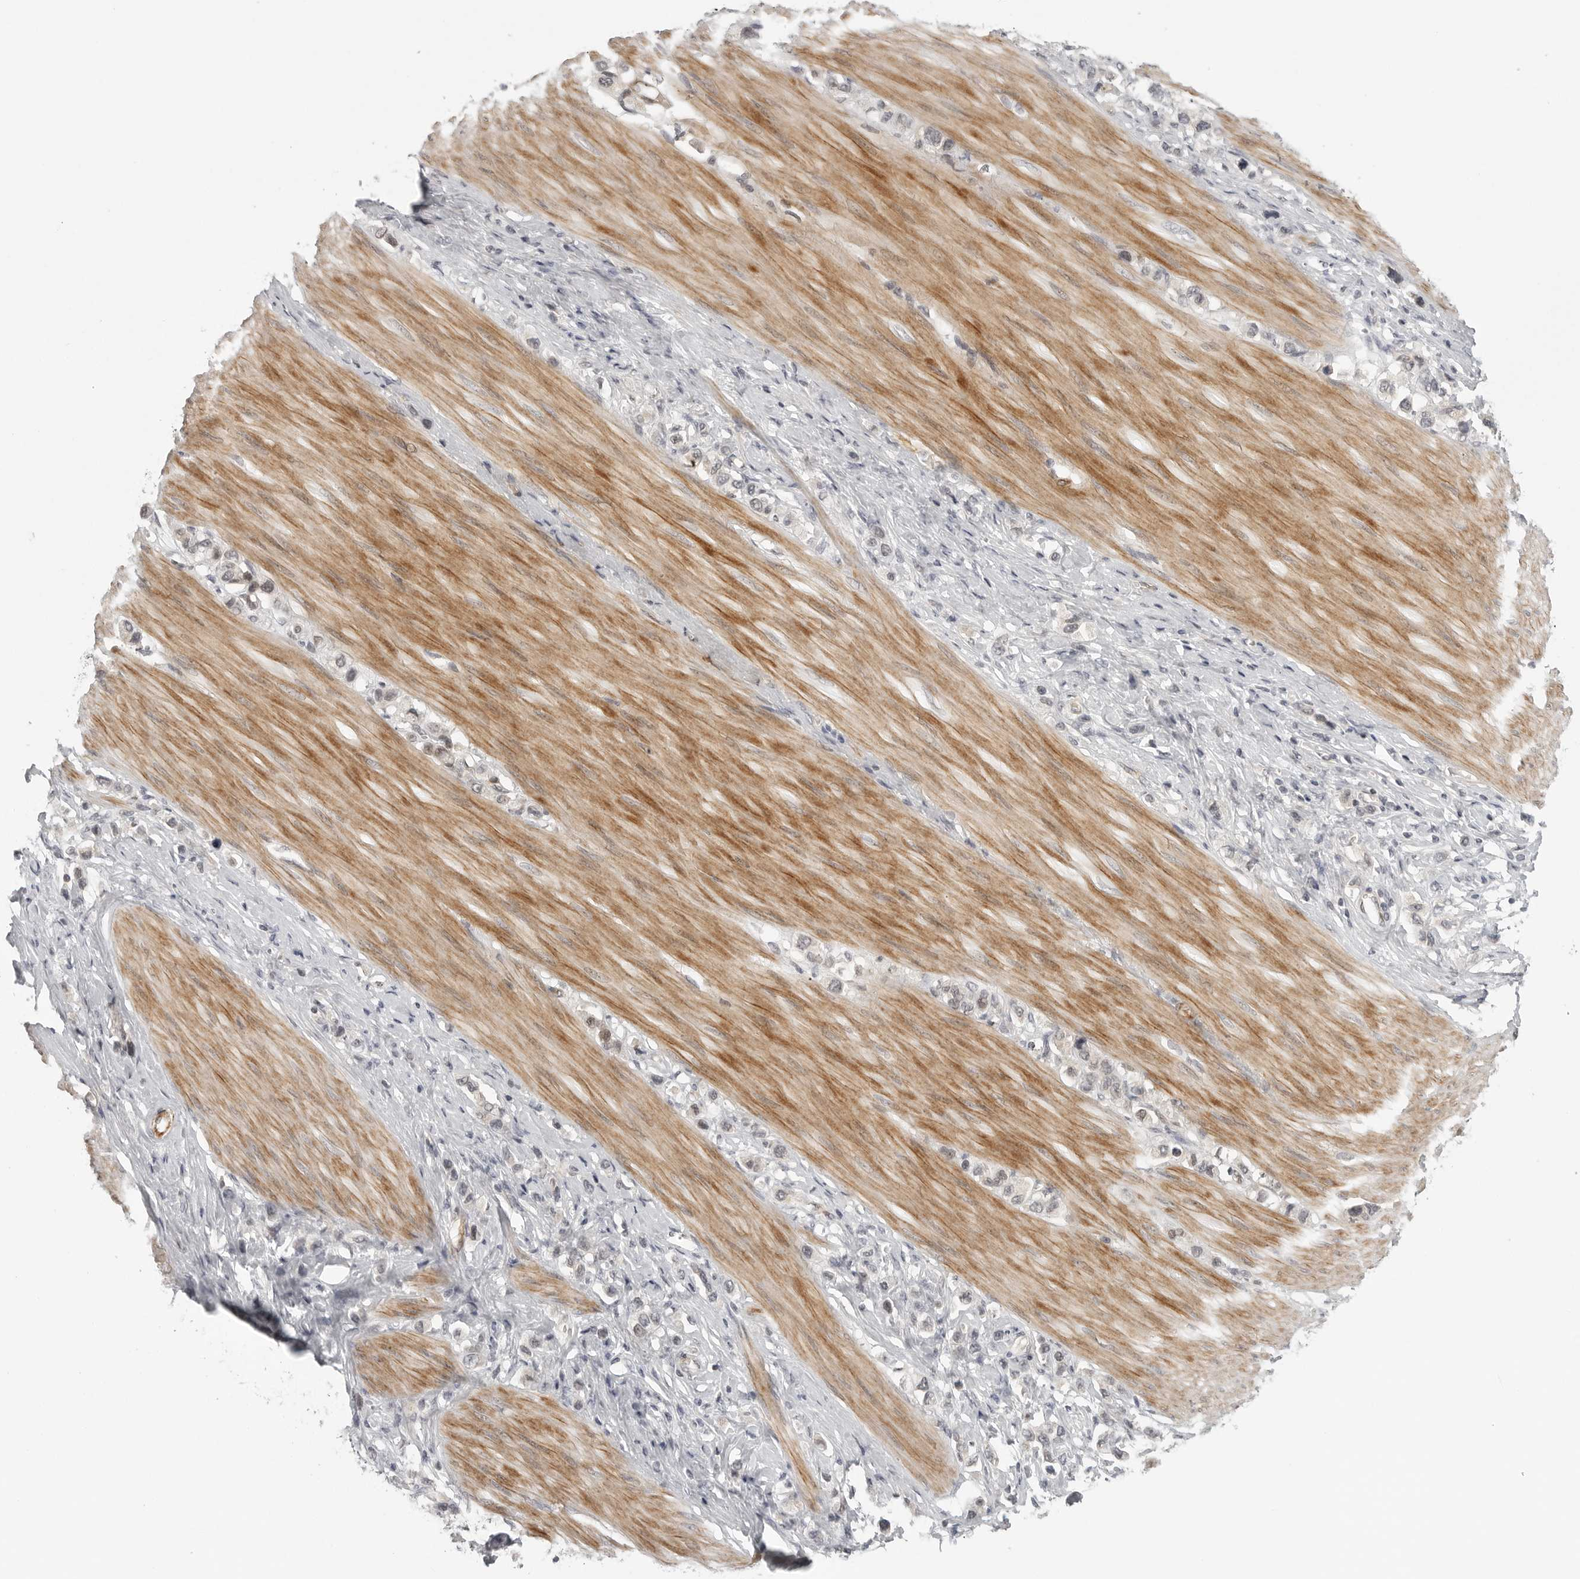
{"staining": {"intensity": "negative", "quantity": "none", "location": "none"}, "tissue": "stomach cancer", "cell_type": "Tumor cells", "image_type": "cancer", "snomed": [{"axis": "morphology", "description": "Adenocarcinoma, NOS"}, {"axis": "topography", "description": "Stomach"}], "caption": "A histopathology image of human stomach cancer (adenocarcinoma) is negative for staining in tumor cells.", "gene": "TUT4", "patient": {"sex": "female", "age": 65}}